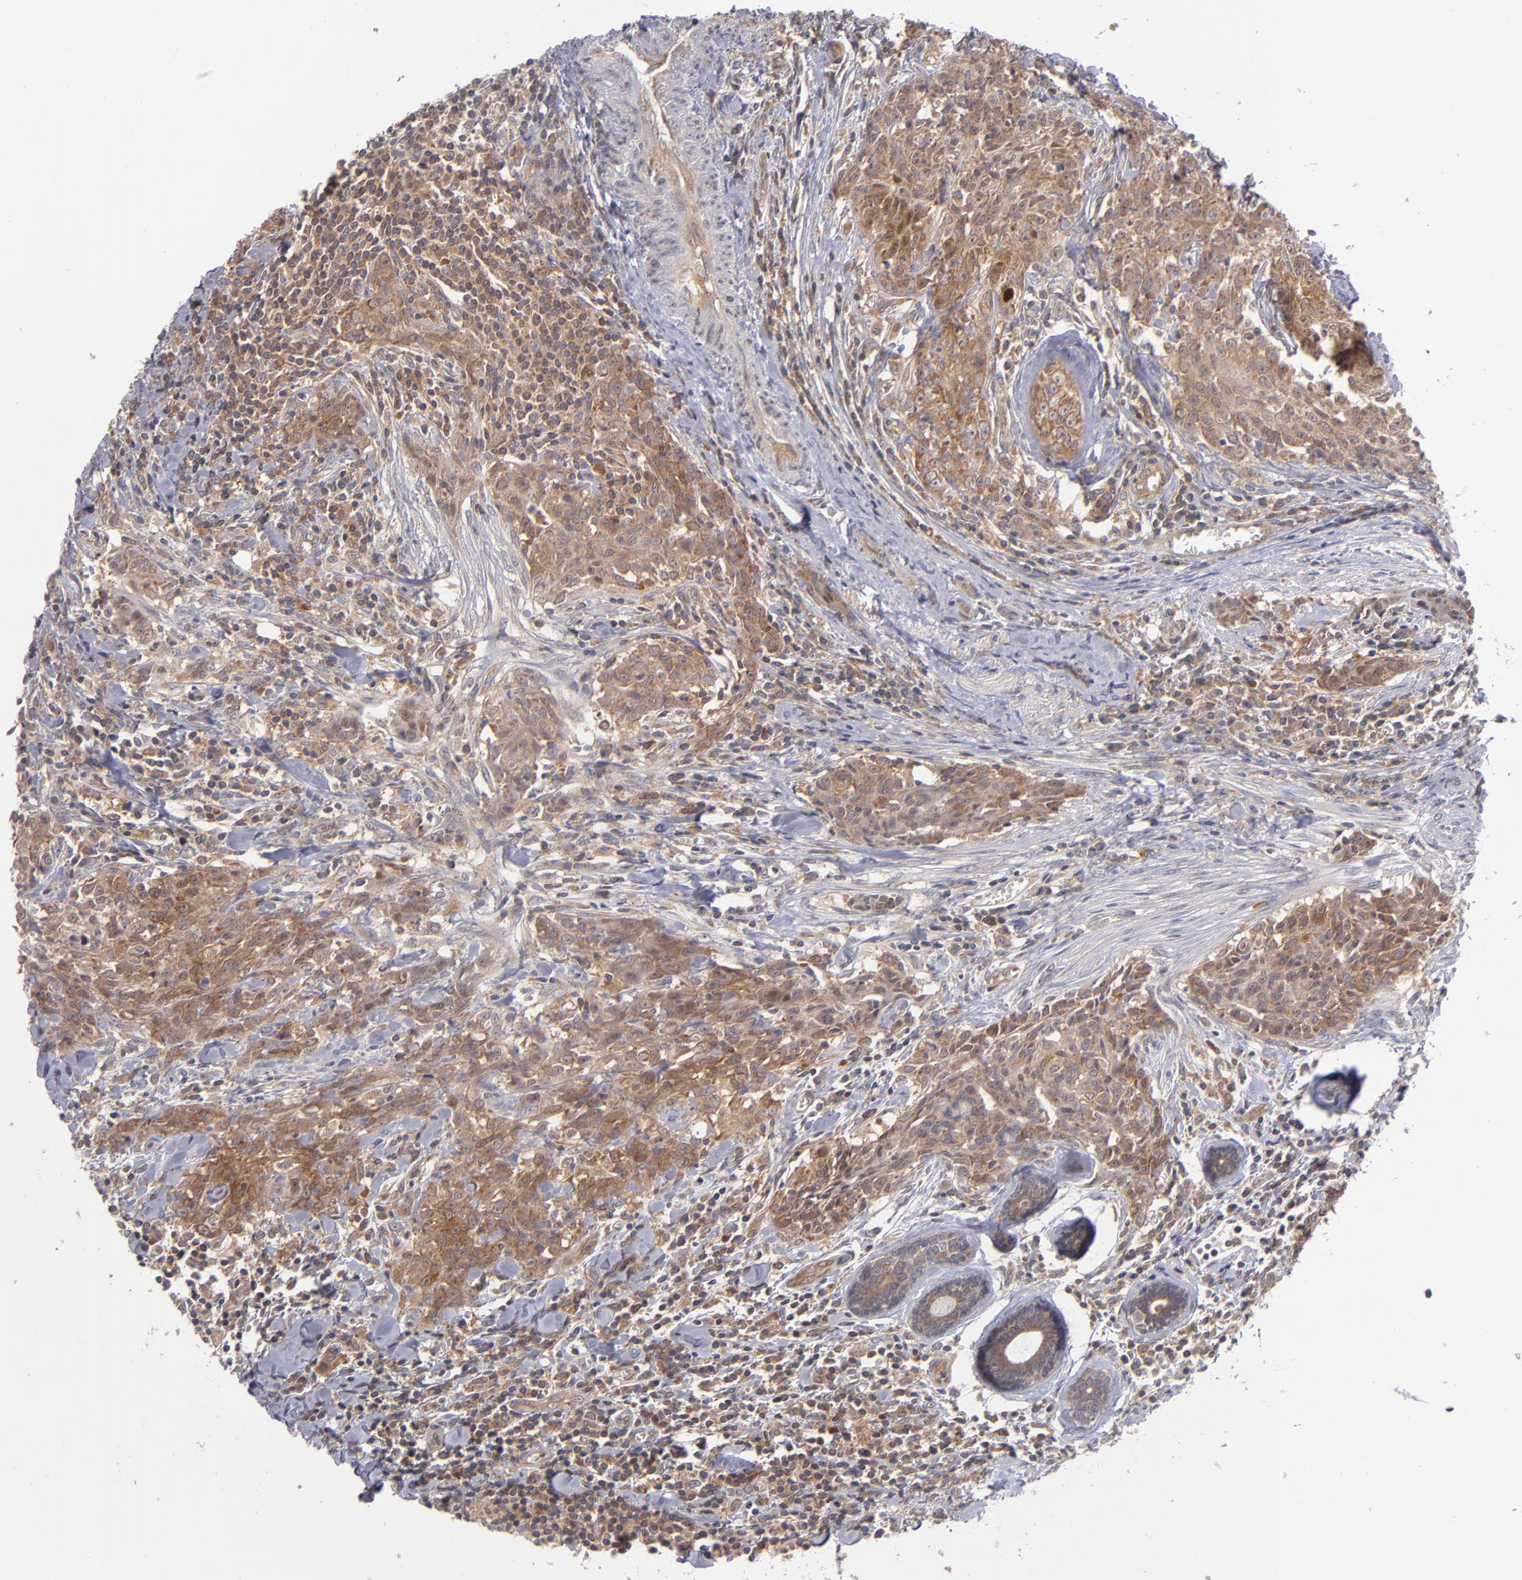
{"staining": {"intensity": "strong", "quantity": ">75%", "location": "cytoplasmic/membranous"}, "tissue": "breast cancer", "cell_type": "Tumor cells", "image_type": "cancer", "snomed": [{"axis": "morphology", "description": "Duct carcinoma"}, {"axis": "topography", "description": "Breast"}], "caption": "A histopathology image of human breast invasive ductal carcinoma stained for a protein shows strong cytoplasmic/membranous brown staining in tumor cells.", "gene": "PTPN13", "patient": {"sex": "female", "age": 50}}